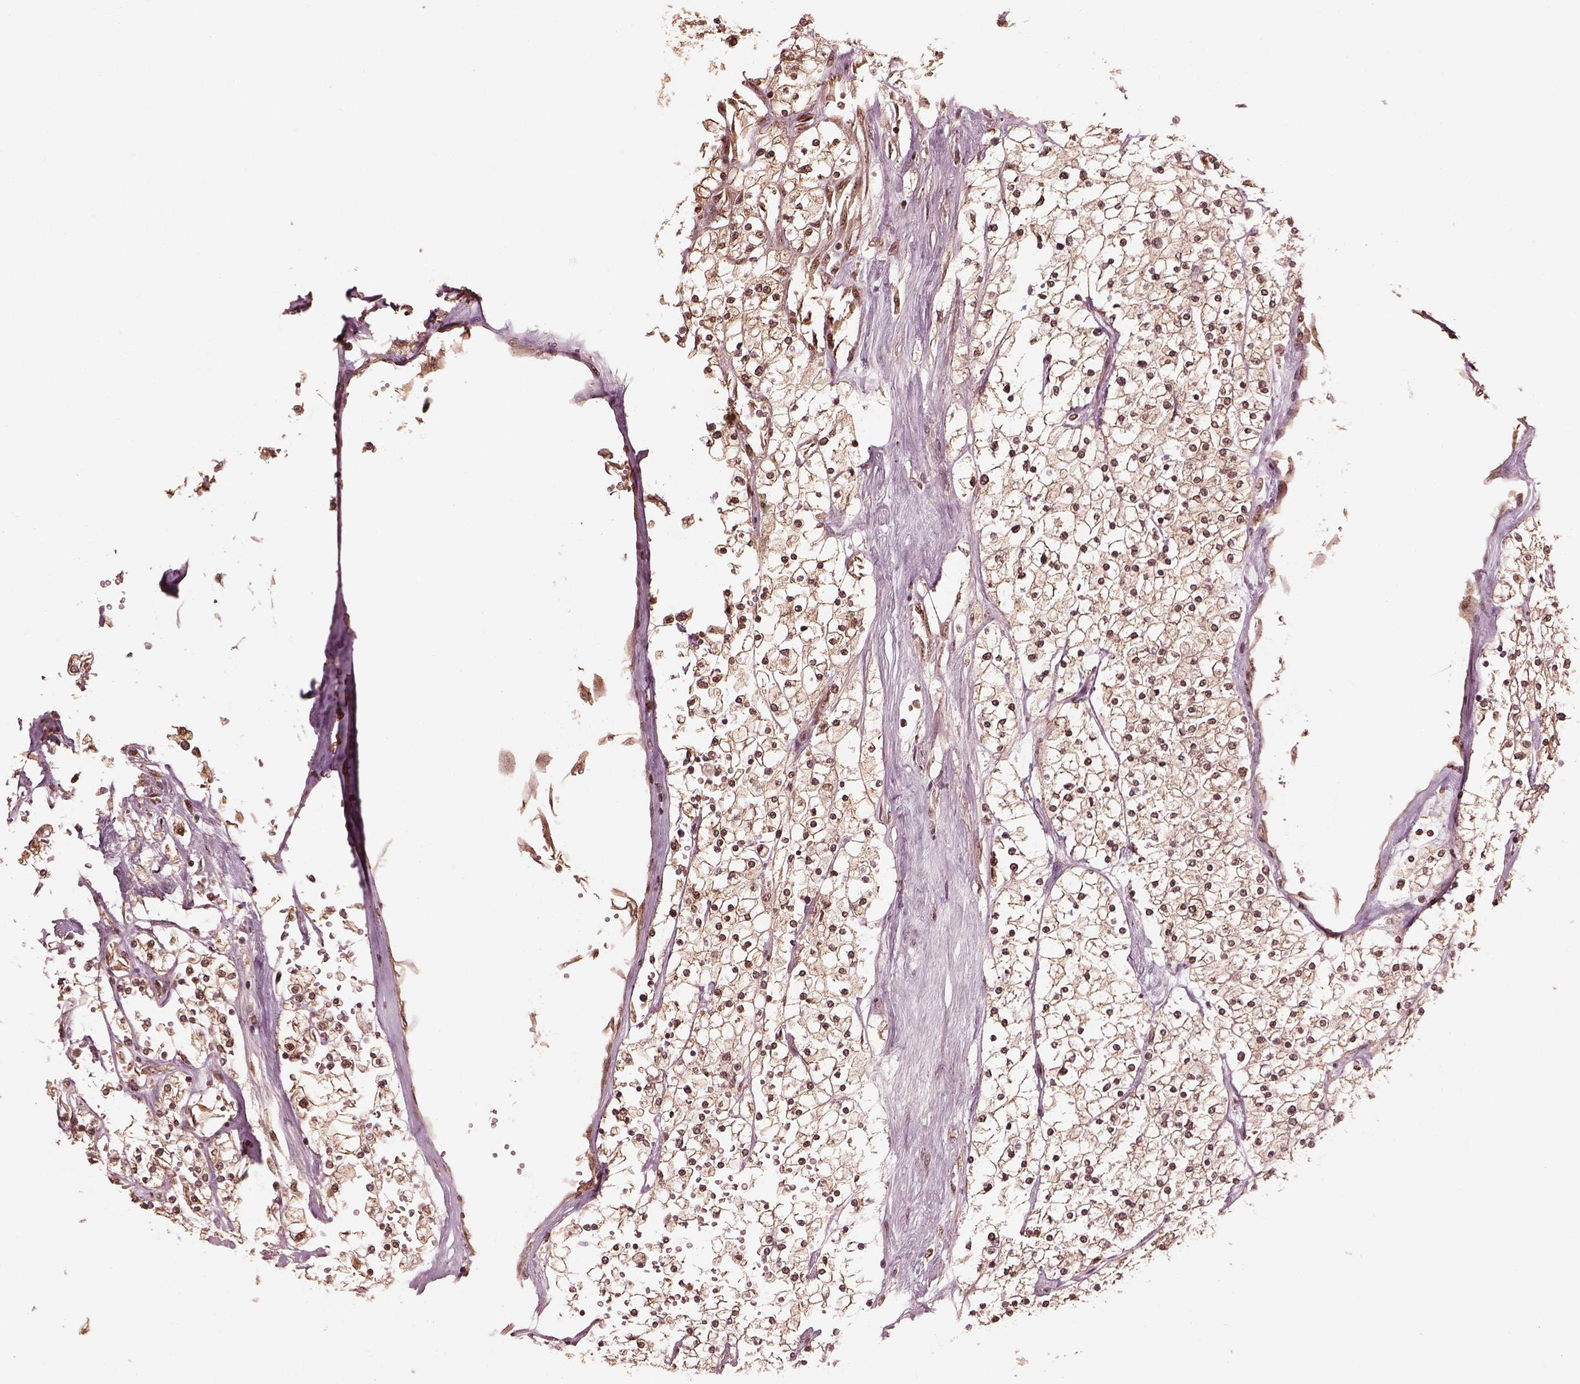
{"staining": {"intensity": "weak", "quantity": ">75%", "location": "cytoplasmic/membranous,nuclear"}, "tissue": "renal cancer", "cell_type": "Tumor cells", "image_type": "cancer", "snomed": [{"axis": "morphology", "description": "Adenocarcinoma, NOS"}, {"axis": "topography", "description": "Kidney"}], "caption": "IHC of human renal adenocarcinoma exhibits low levels of weak cytoplasmic/membranous and nuclear expression in about >75% of tumor cells.", "gene": "PSMC5", "patient": {"sex": "male", "age": 80}}